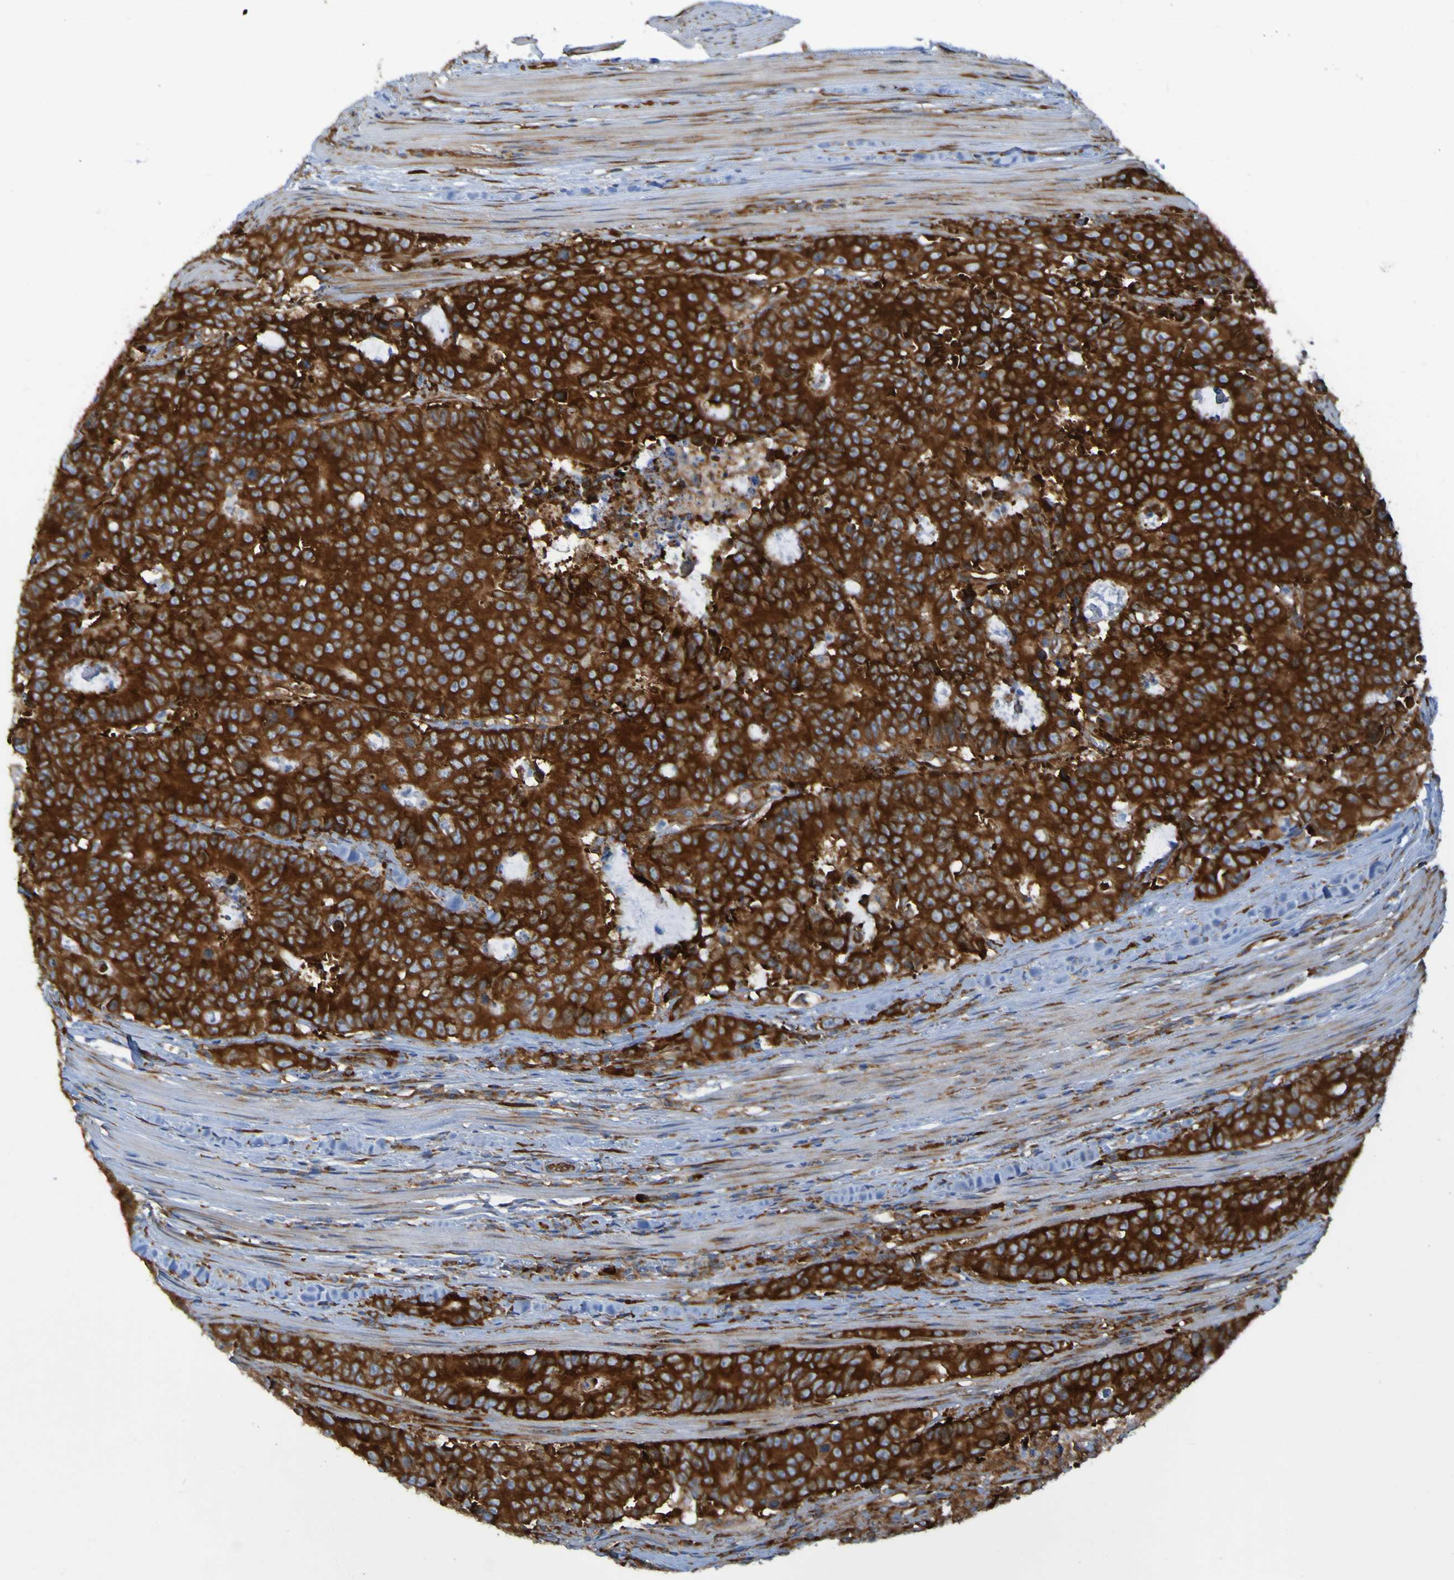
{"staining": {"intensity": "strong", "quantity": ">75%", "location": "cytoplasmic/membranous"}, "tissue": "colorectal cancer", "cell_type": "Tumor cells", "image_type": "cancer", "snomed": [{"axis": "morphology", "description": "Adenocarcinoma, NOS"}, {"axis": "topography", "description": "Colon"}], "caption": "There is high levels of strong cytoplasmic/membranous positivity in tumor cells of colorectal cancer (adenocarcinoma), as demonstrated by immunohistochemical staining (brown color).", "gene": "RPL10", "patient": {"sex": "female", "age": 86}}